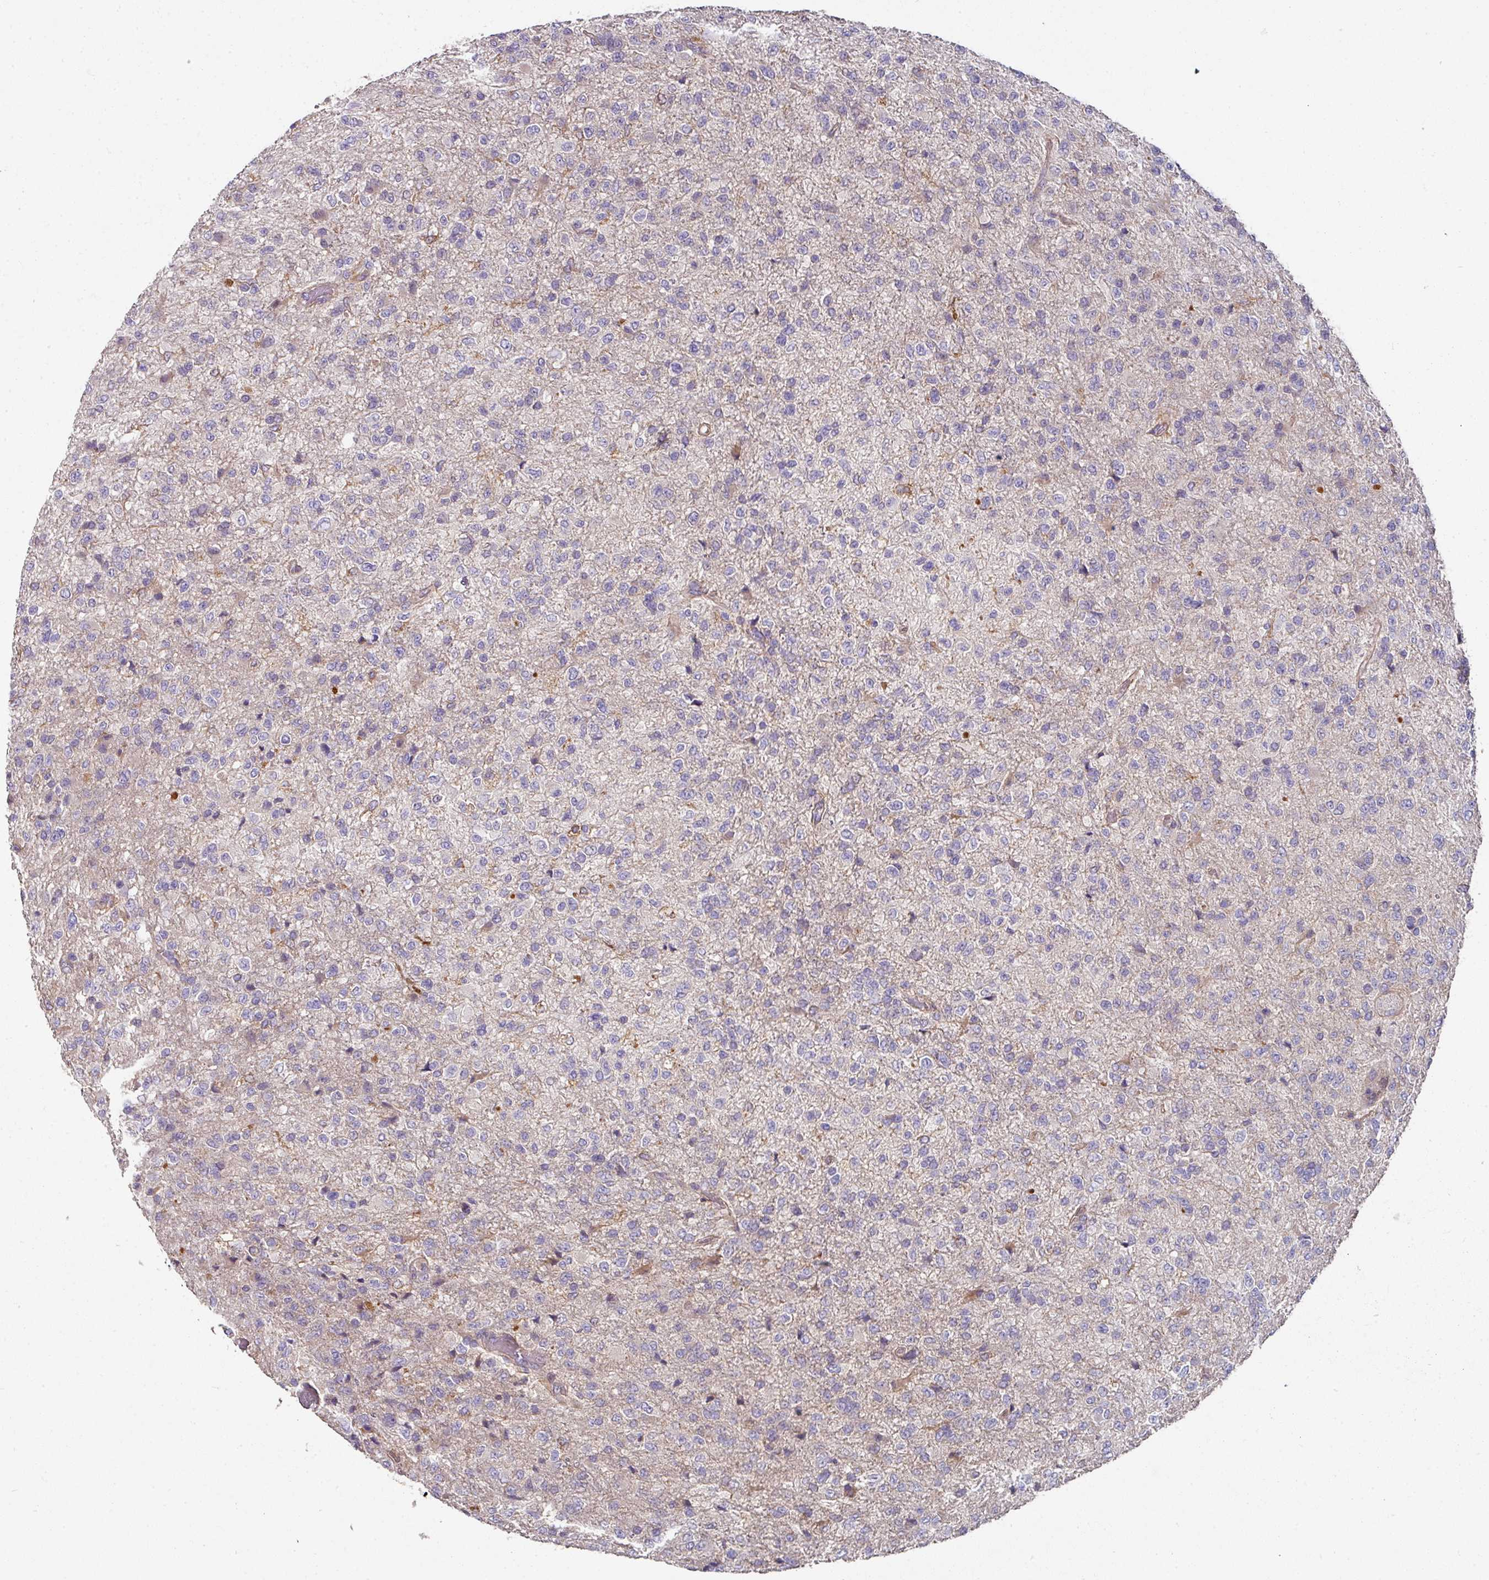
{"staining": {"intensity": "negative", "quantity": "none", "location": "none"}, "tissue": "glioma", "cell_type": "Tumor cells", "image_type": "cancer", "snomed": [{"axis": "morphology", "description": "Glioma, malignant, High grade"}, {"axis": "topography", "description": "Brain"}], "caption": "Immunohistochemistry of human malignant glioma (high-grade) demonstrates no positivity in tumor cells.", "gene": "C4orf48", "patient": {"sex": "female", "age": 74}}